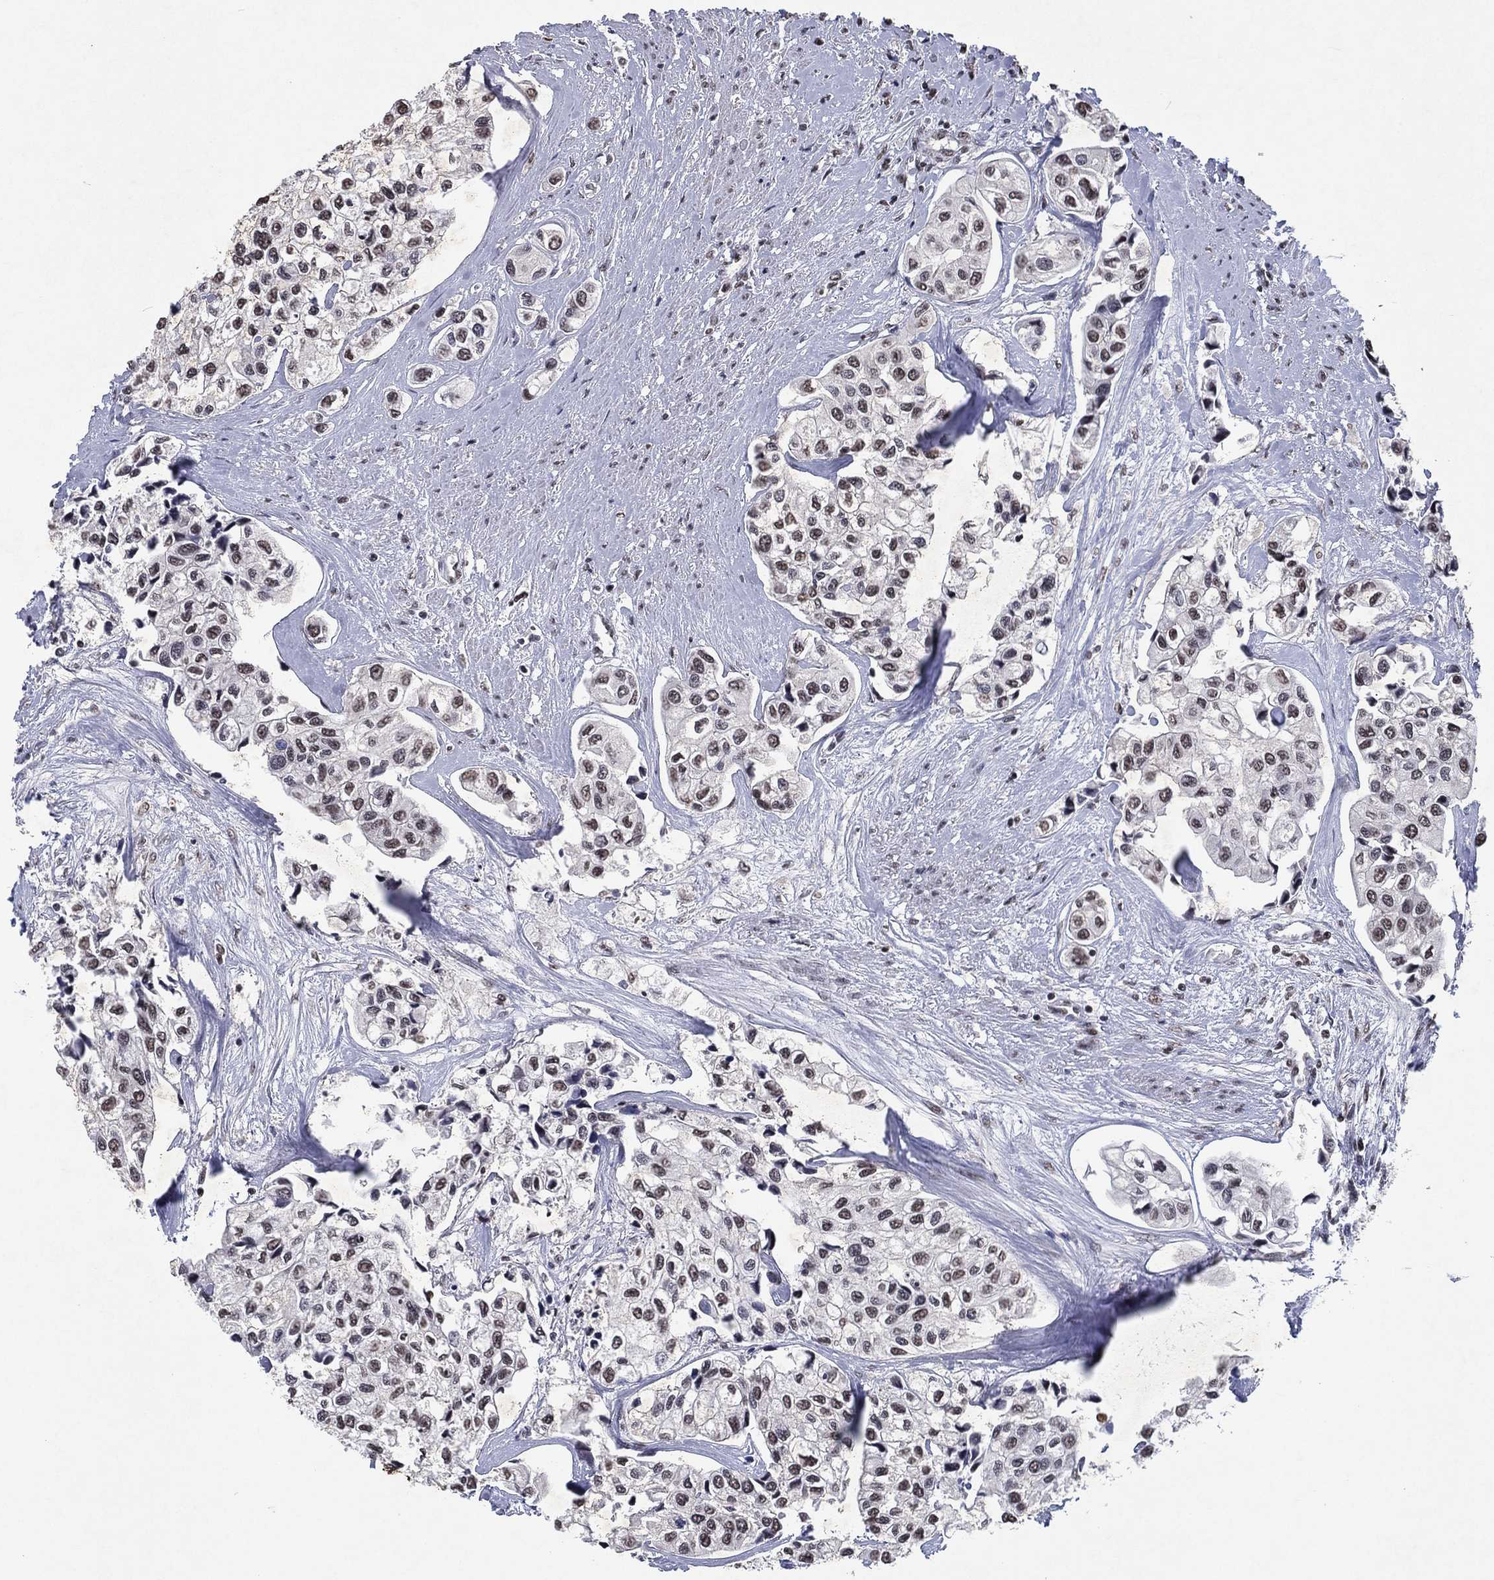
{"staining": {"intensity": "weak", "quantity": "<25%", "location": "nuclear"}, "tissue": "urothelial cancer", "cell_type": "Tumor cells", "image_type": "cancer", "snomed": [{"axis": "morphology", "description": "Urothelial carcinoma, High grade"}, {"axis": "topography", "description": "Urinary bladder"}], "caption": "An immunohistochemistry micrograph of high-grade urothelial carcinoma is shown. There is no staining in tumor cells of high-grade urothelial carcinoma. (DAB IHC, high magnification).", "gene": "ZBTB42", "patient": {"sex": "male", "age": 73}}